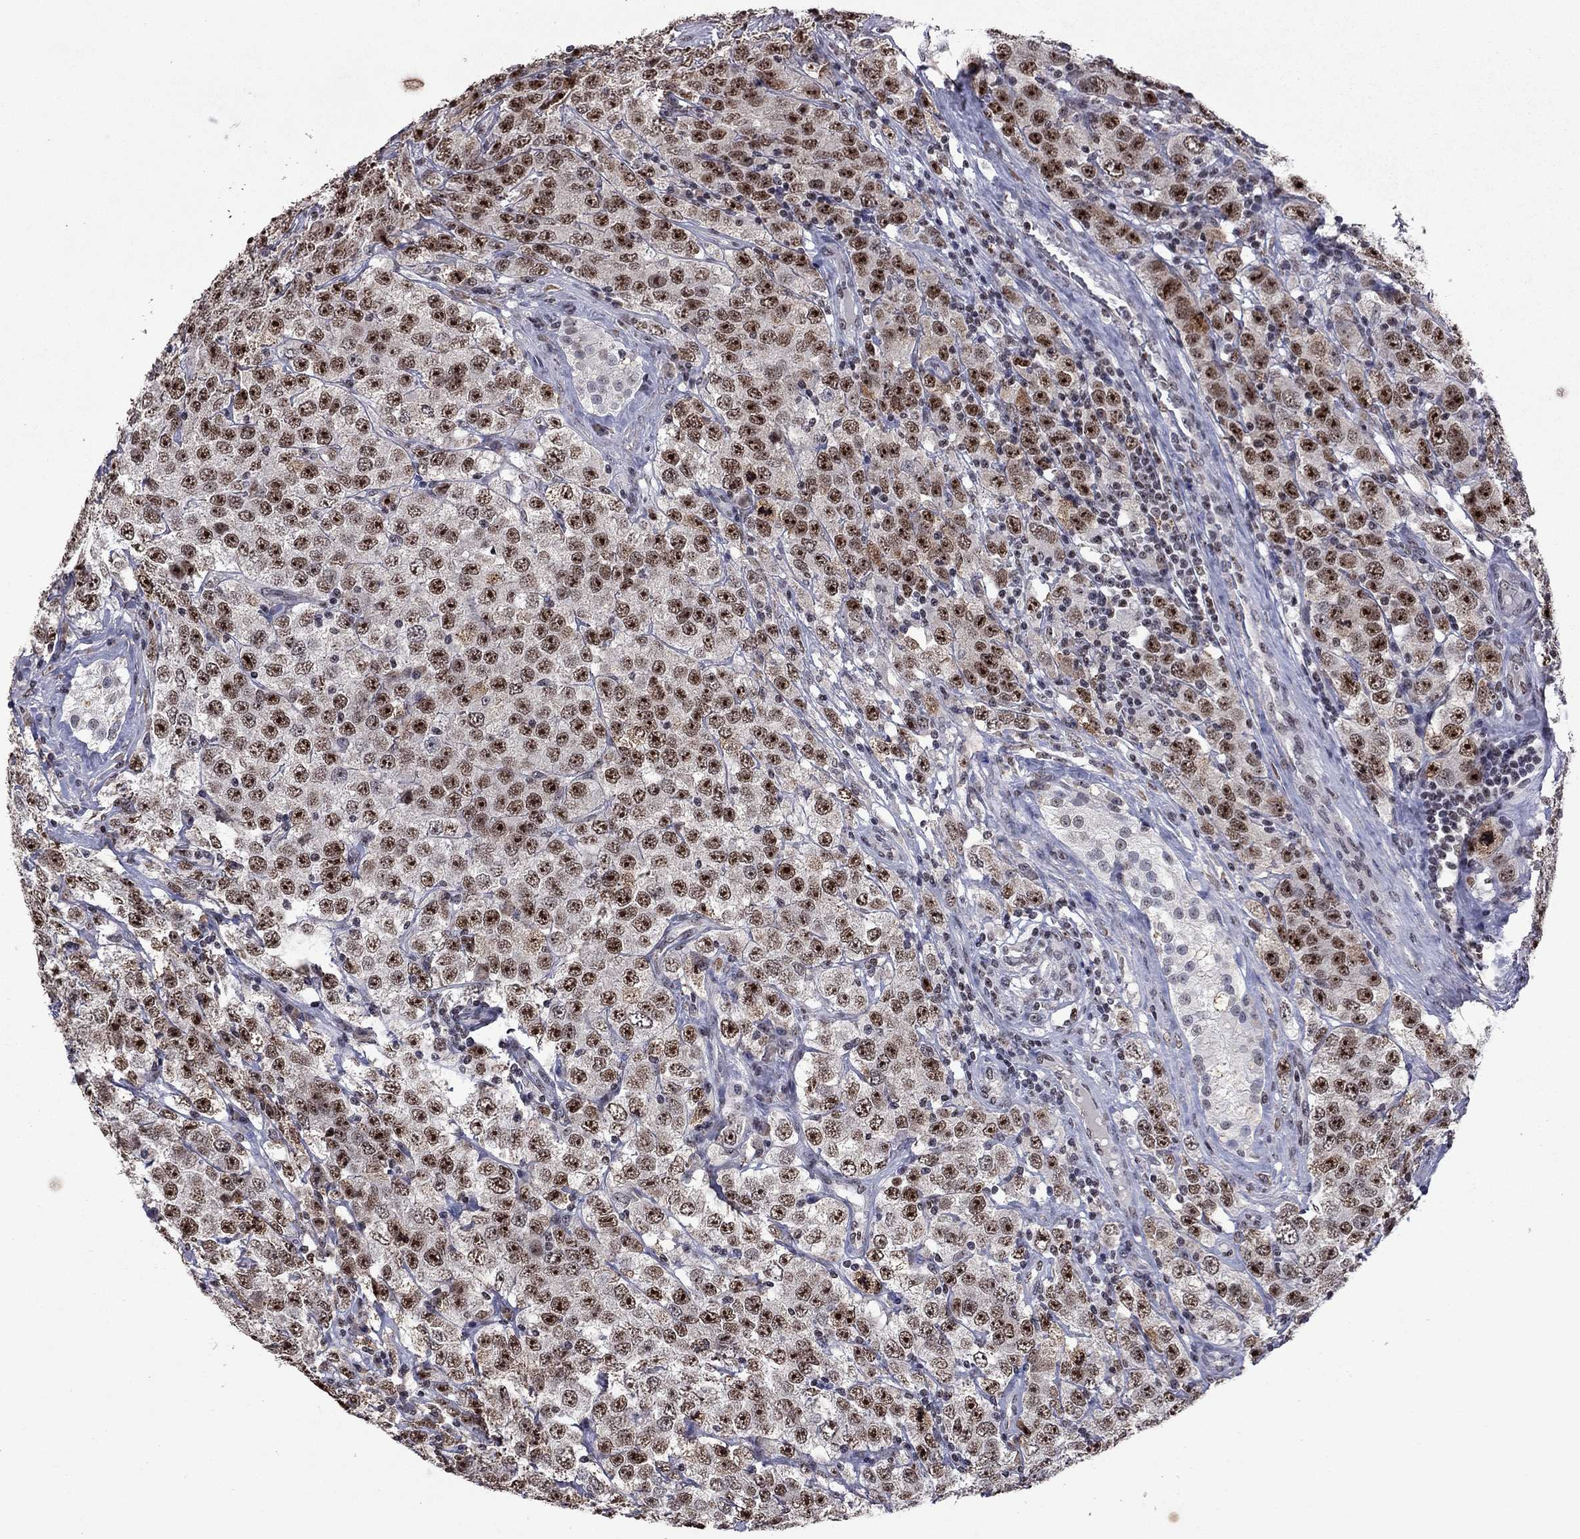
{"staining": {"intensity": "moderate", "quantity": ">75%", "location": "nuclear"}, "tissue": "testis cancer", "cell_type": "Tumor cells", "image_type": "cancer", "snomed": [{"axis": "morphology", "description": "Seminoma, NOS"}, {"axis": "topography", "description": "Testis"}], "caption": "The photomicrograph displays a brown stain indicating the presence of a protein in the nuclear of tumor cells in seminoma (testis).", "gene": "SPOUT1", "patient": {"sex": "male", "age": 52}}